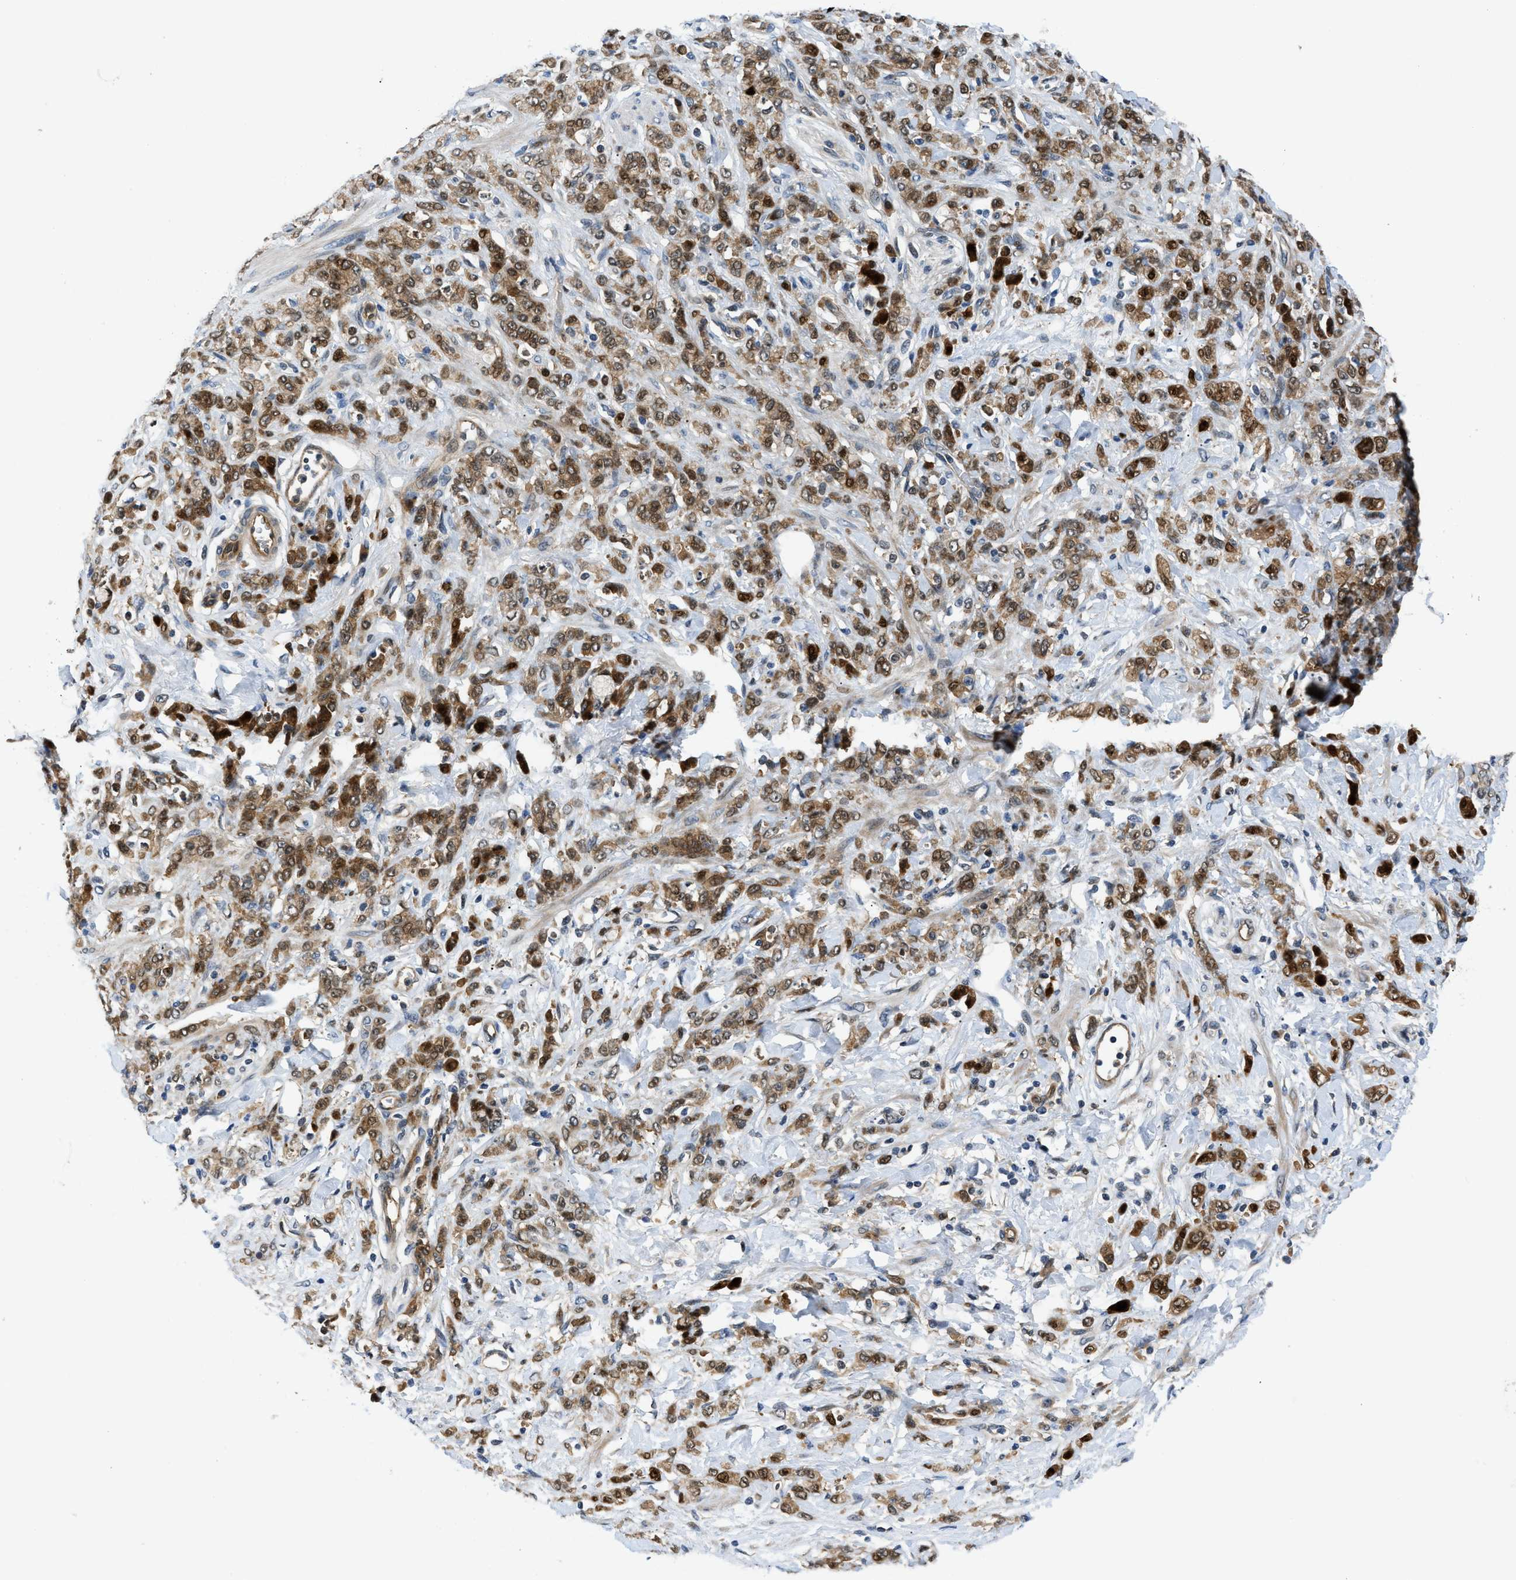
{"staining": {"intensity": "moderate", "quantity": ">75%", "location": "cytoplasmic/membranous"}, "tissue": "stomach cancer", "cell_type": "Tumor cells", "image_type": "cancer", "snomed": [{"axis": "morphology", "description": "Normal tissue, NOS"}, {"axis": "morphology", "description": "Adenocarcinoma, NOS"}, {"axis": "topography", "description": "Stomach"}], "caption": "Immunohistochemical staining of stomach adenocarcinoma exhibits medium levels of moderate cytoplasmic/membranous expression in approximately >75% of tumor cells.", "gene": "TRAK2", "patient": {"sex": "male", "age": 82}}